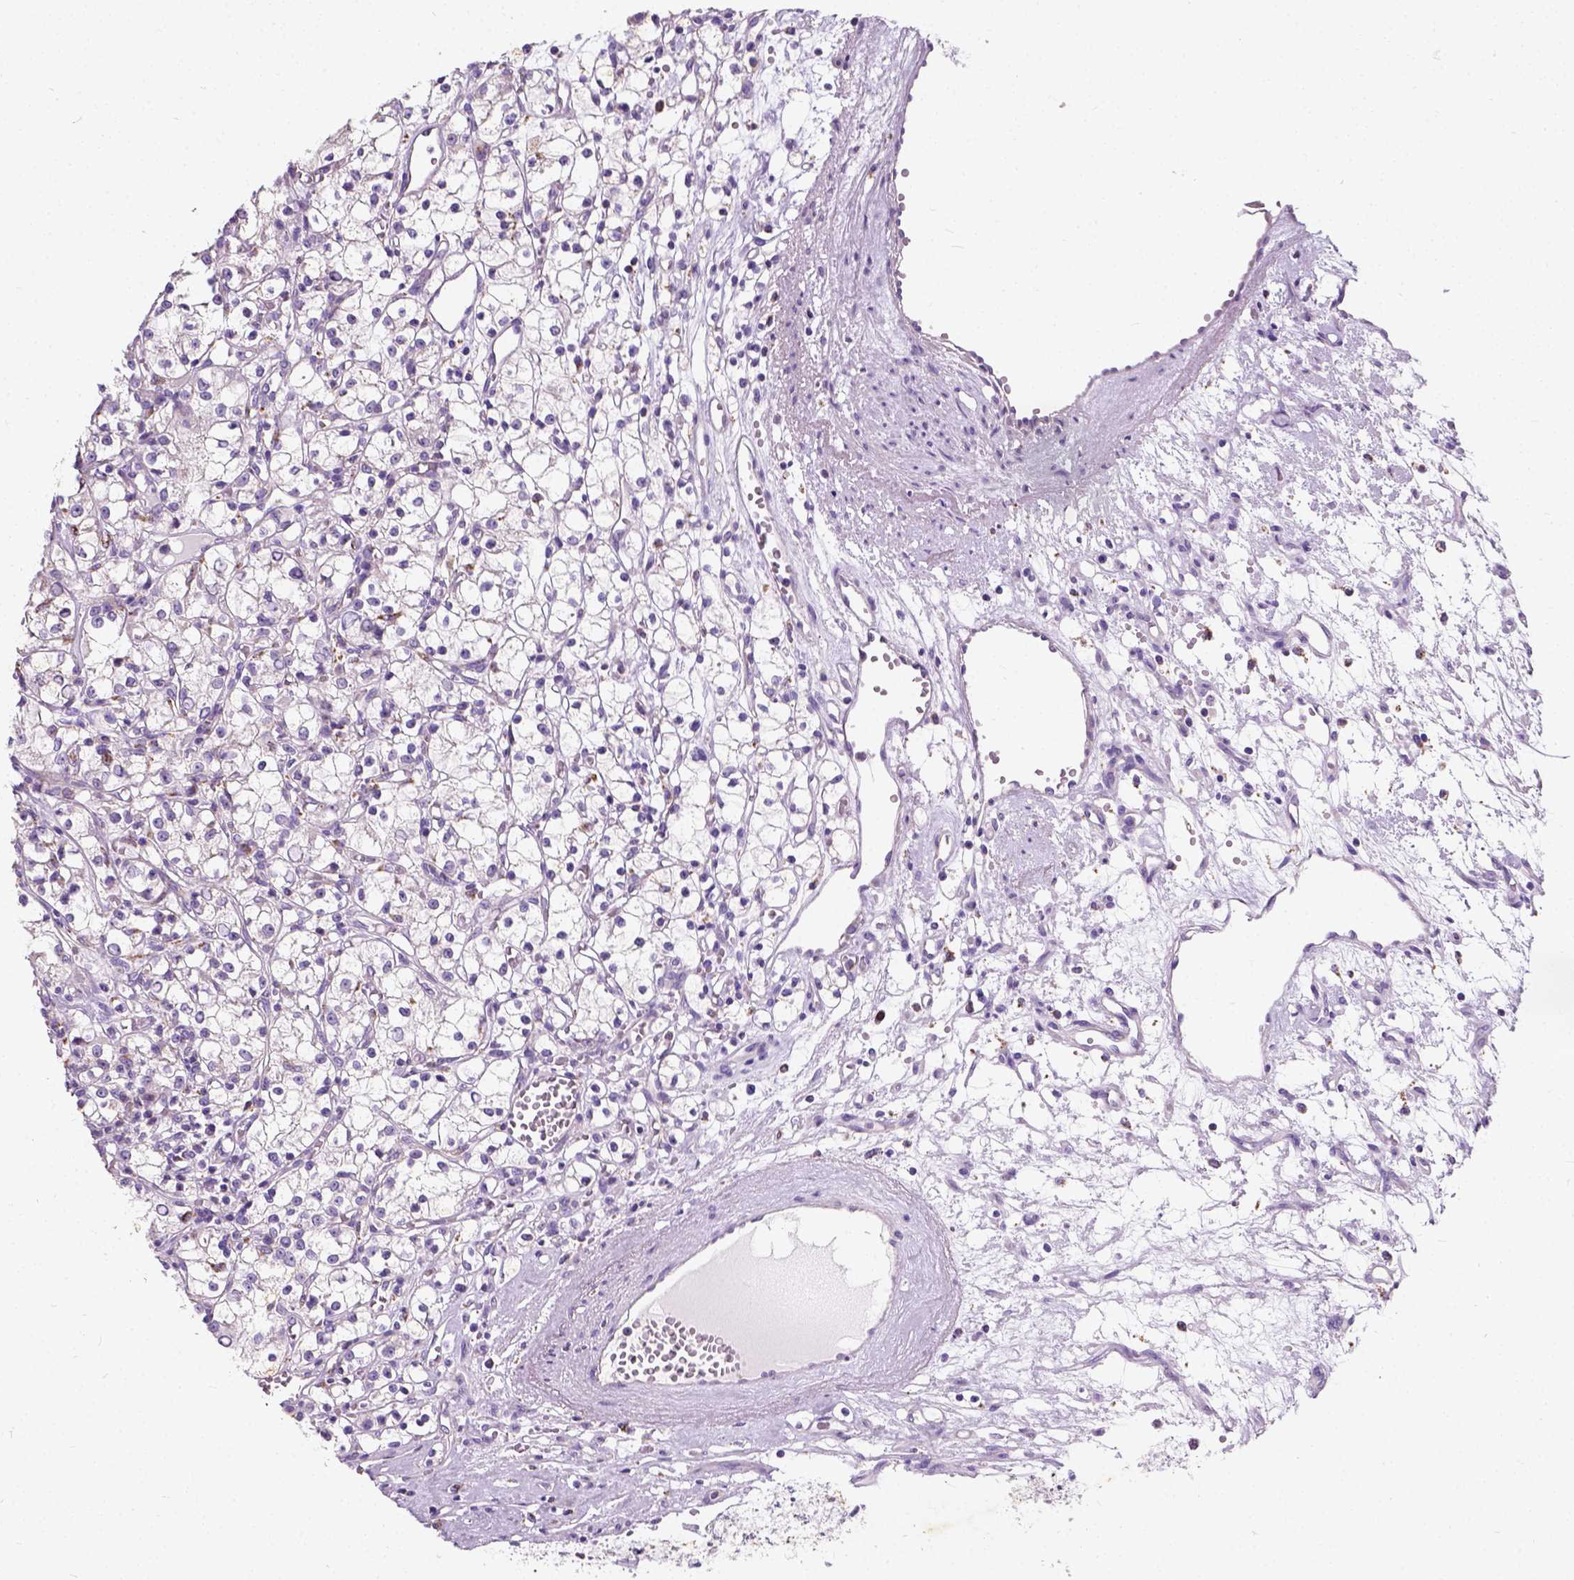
{"staining": {"intensity": "negative", "quantity": "none", "location": "none"}, "tissue": "renal cancer", "cell_type": "Tumor cells", "image_type": "cancer", "snomed": [{"axis": "morphology", "description": "Adenocarcinoma, NOS"}, {"axis": "topography", "description": "Kidney"}], "caption": "Immunohistochemical staining of human renal cancer demonstrates no significant staining in tumor cells.", "gene": "CHODL", "patient": {"sex": "female", "age": 59}}